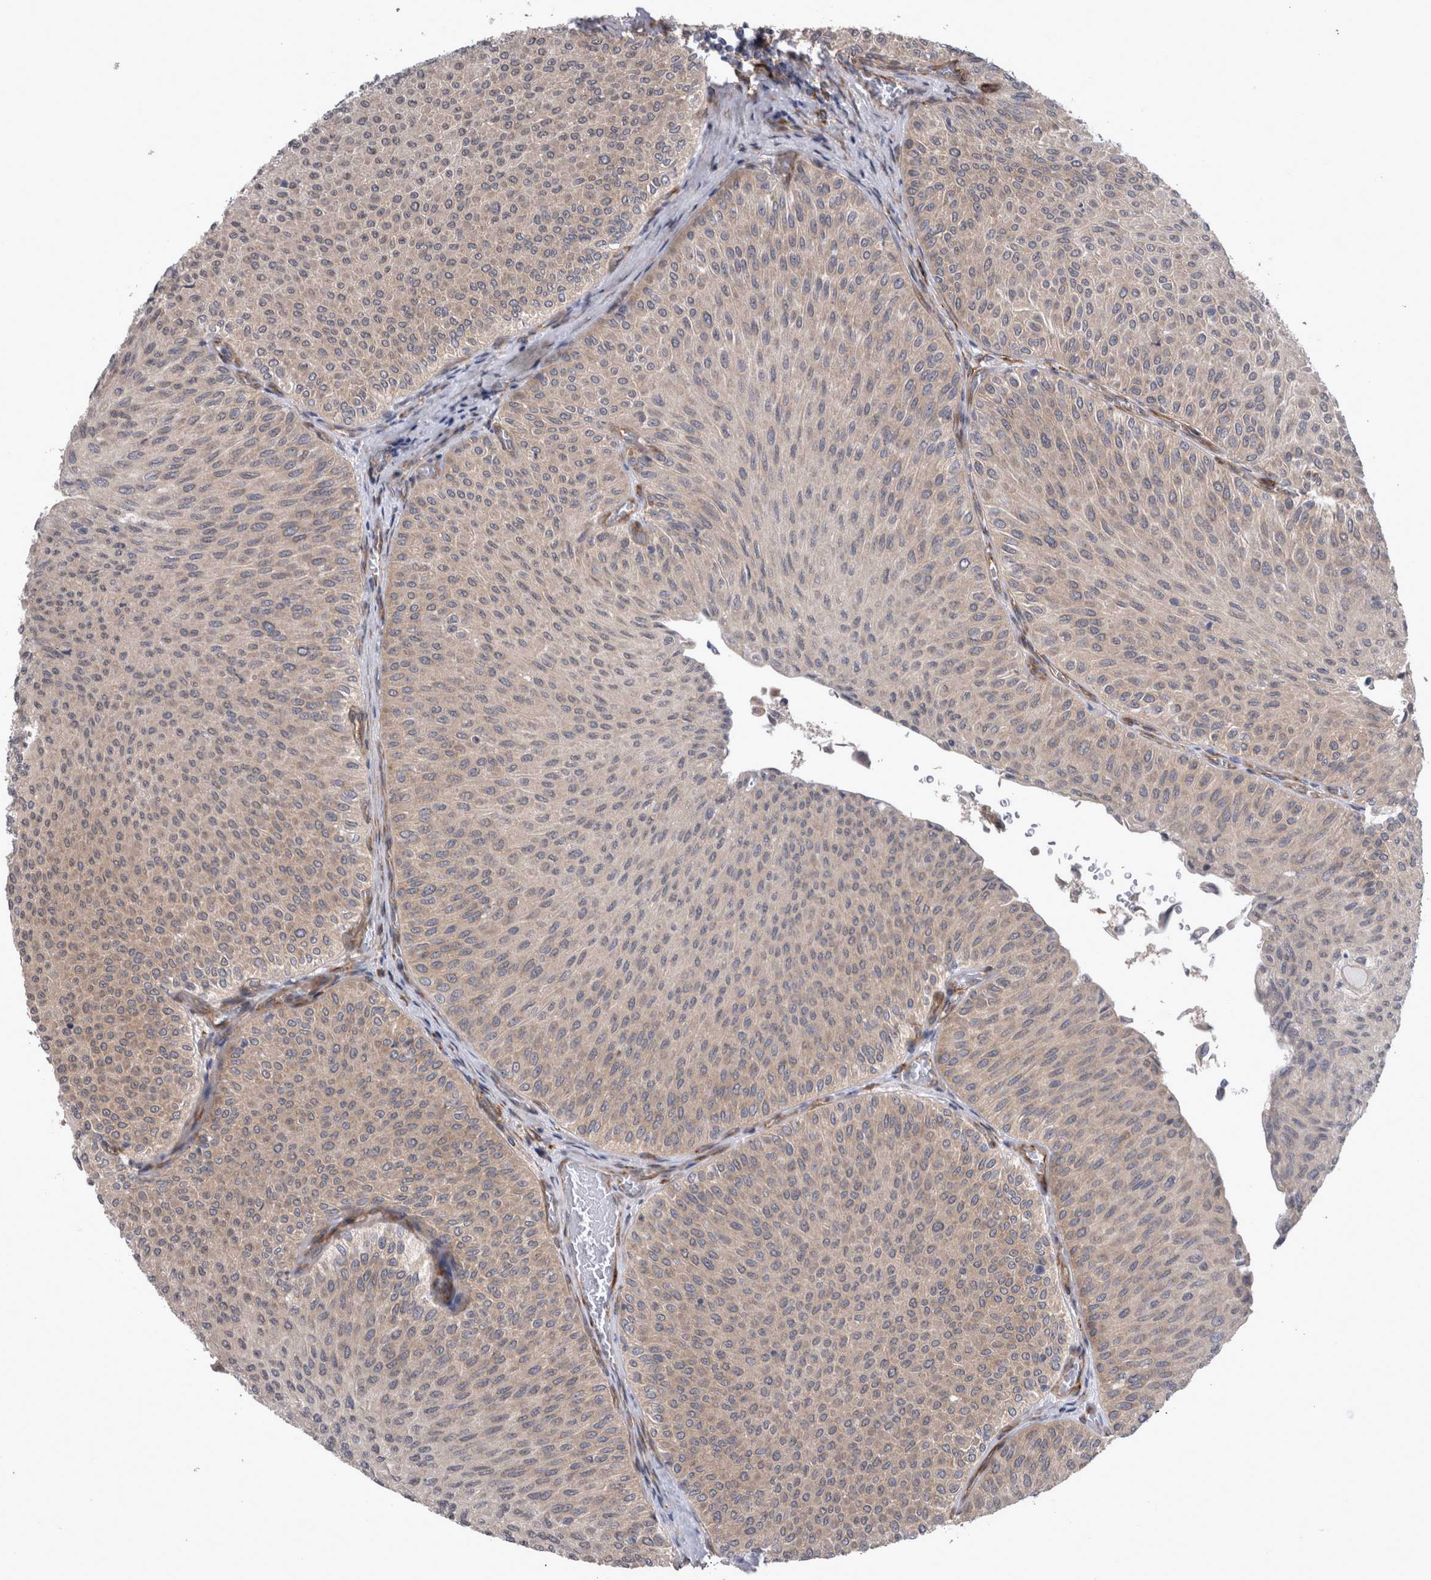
{"staining": {"intensity": "weak", "quantity": ">75%", "location": "cytoplasmic/membranous"}, "tissue": "urothelial cancer", "cell_type": "Tumor cells", "image_type": "cancer", "snomed": [{"axis": "morphology", "description": "Urothelial carcinoma, Low grade"}, {"axis": "topography", "description": "Urinary bladder"}], "caption": "Urothelial carcinoma (low-grade) stained with IHC reveals weak cytoplasmic/membranous expression in approximately >75% of tumor cells.", "gene": "DDX6", "patient": {"sex": "male", "age": 78}}